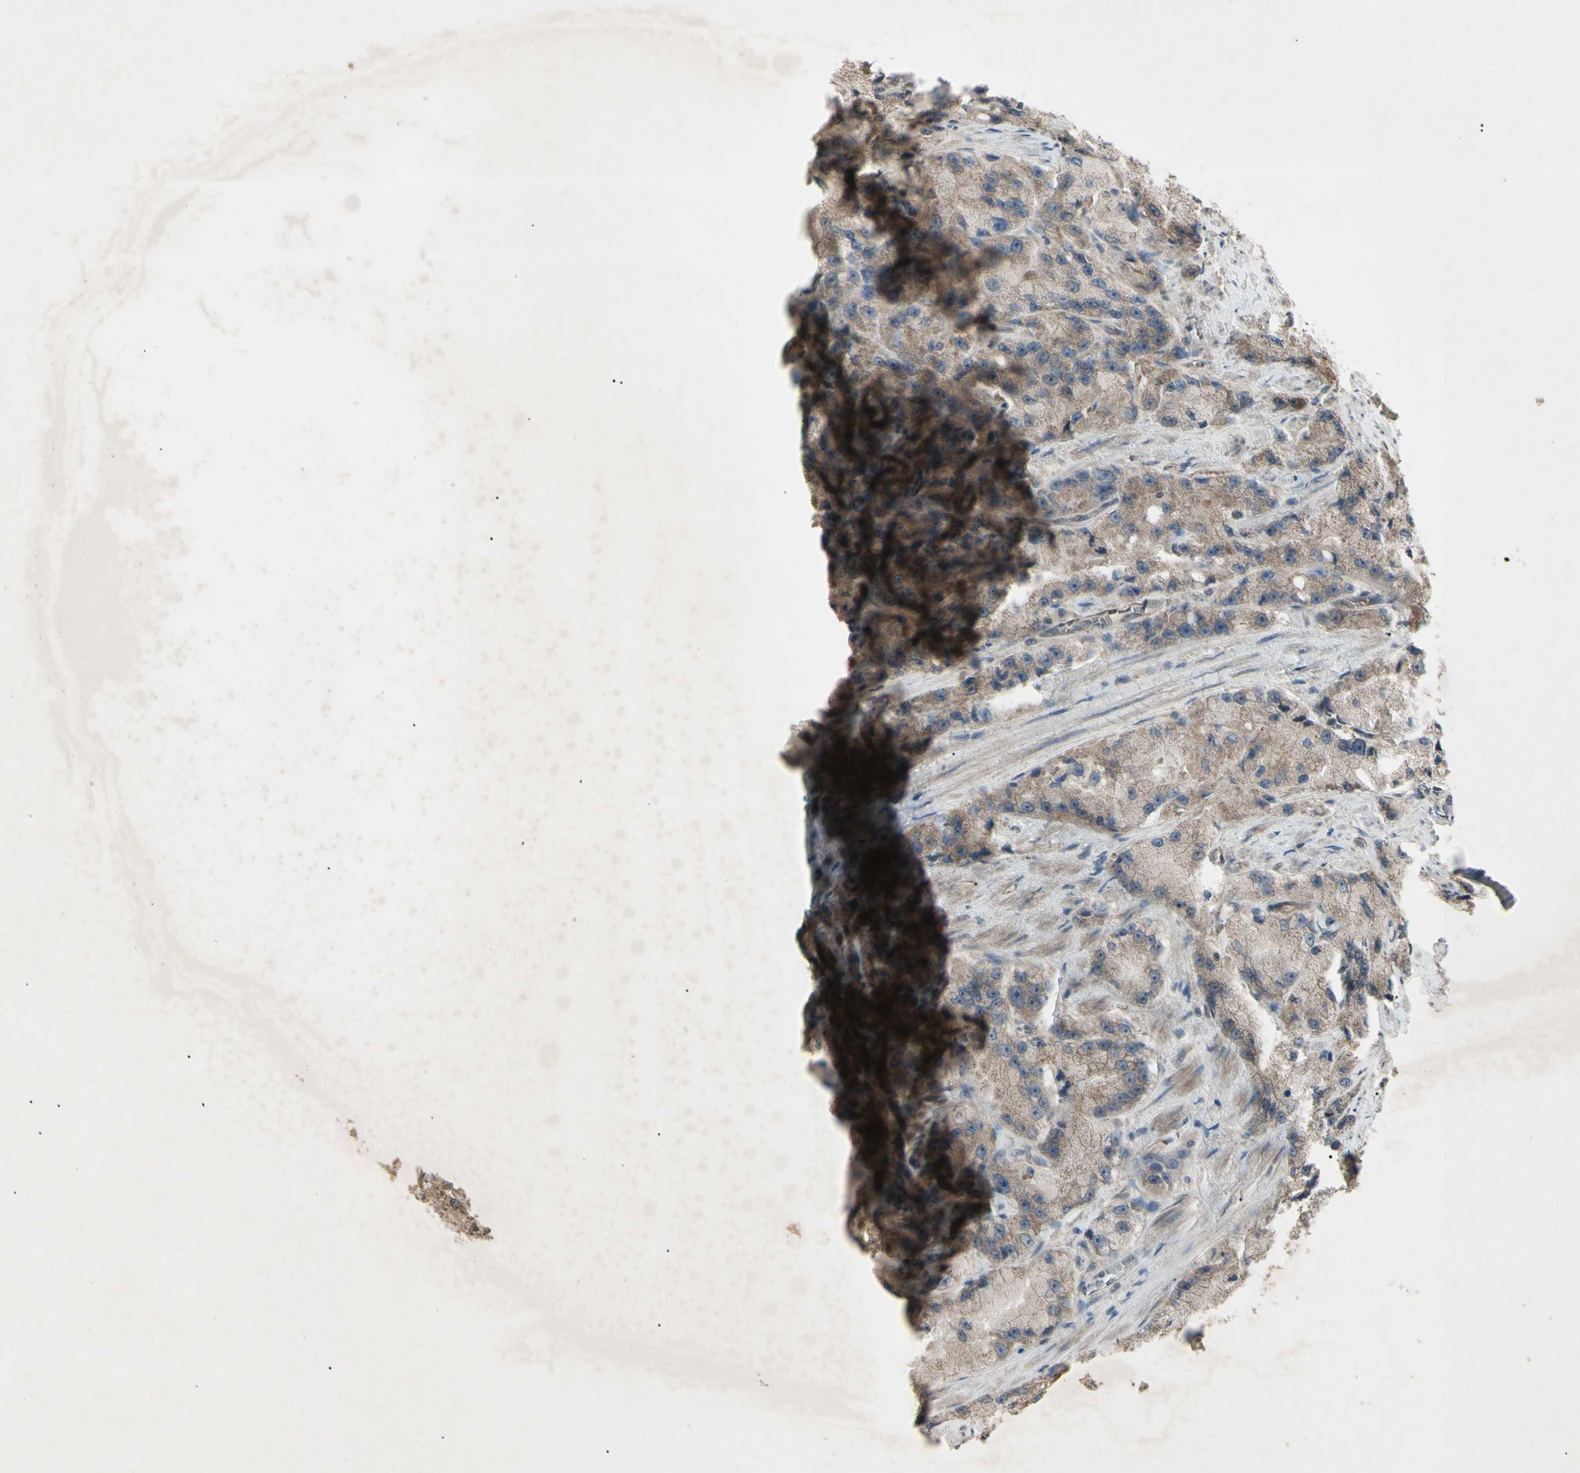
{"staining": {"intensity": "weak", "quantity": ">75%", "location": "cytoplasmic/membranous"}, "tissue": "prostate cancer", "cell_type": "Tumor cells", "image_type": "cancer", "snomed": [{"axis": "morphology", "description": "Adenocarcinoma, High grade"}, {"axis": "topography", "description": "Prostate"}], "caption": "Prostate adenocarcinoma (high-grade) stained with a brown dye shows weak cytoplasmic/membranous positive staining in approximately >75% of tumor cells.", "gene": "JAG1", "patient": {"sex": "male", "age": 58}}